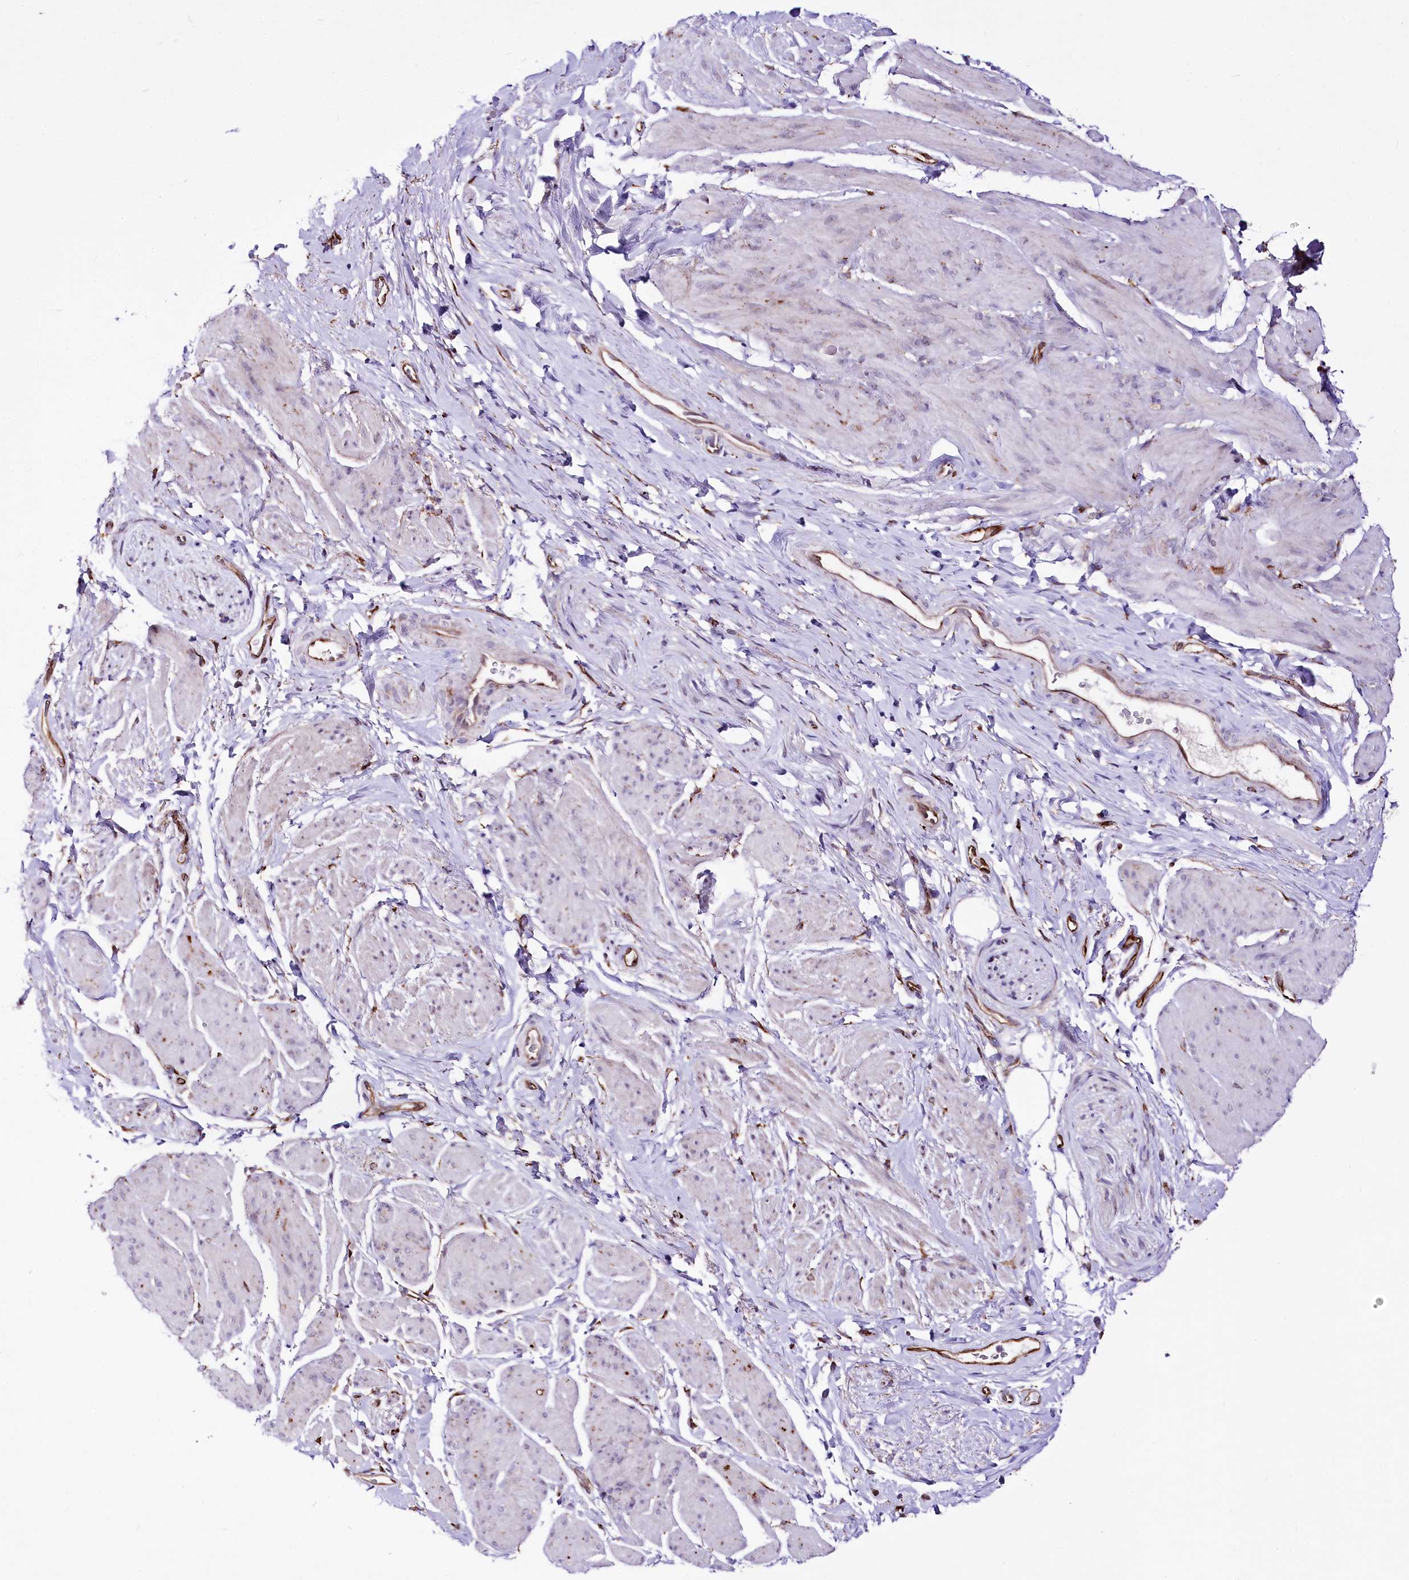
{"staining": {"intensity": "weak", "quantity": "25%-75%", "location": "cytoplasmic/membranous"}, "tissue": "smooth muscle", "cell_type": "Smooth muscle cells", "image_type": "normal", "snomed": [{"axis": "morphology", "description": "Normal tissue, NOS"}, {"axis": "topography", "description": "Smooth muscle"}, {"axis": "topography", "description": "Peripheral nerve tissue"}], "caption": "IHC (DAB) staining of benign human smooth muscle shows weak cytoplasmic/membranous protein expression in about 25%-75% of smooth muscle cells. (DAB (3,3'-diaminobenzidine) IHC, brown staining for protein, blue staining for nuclei).", "gene": "WWC1", "patient": {"sex": "male", "age": 69}}